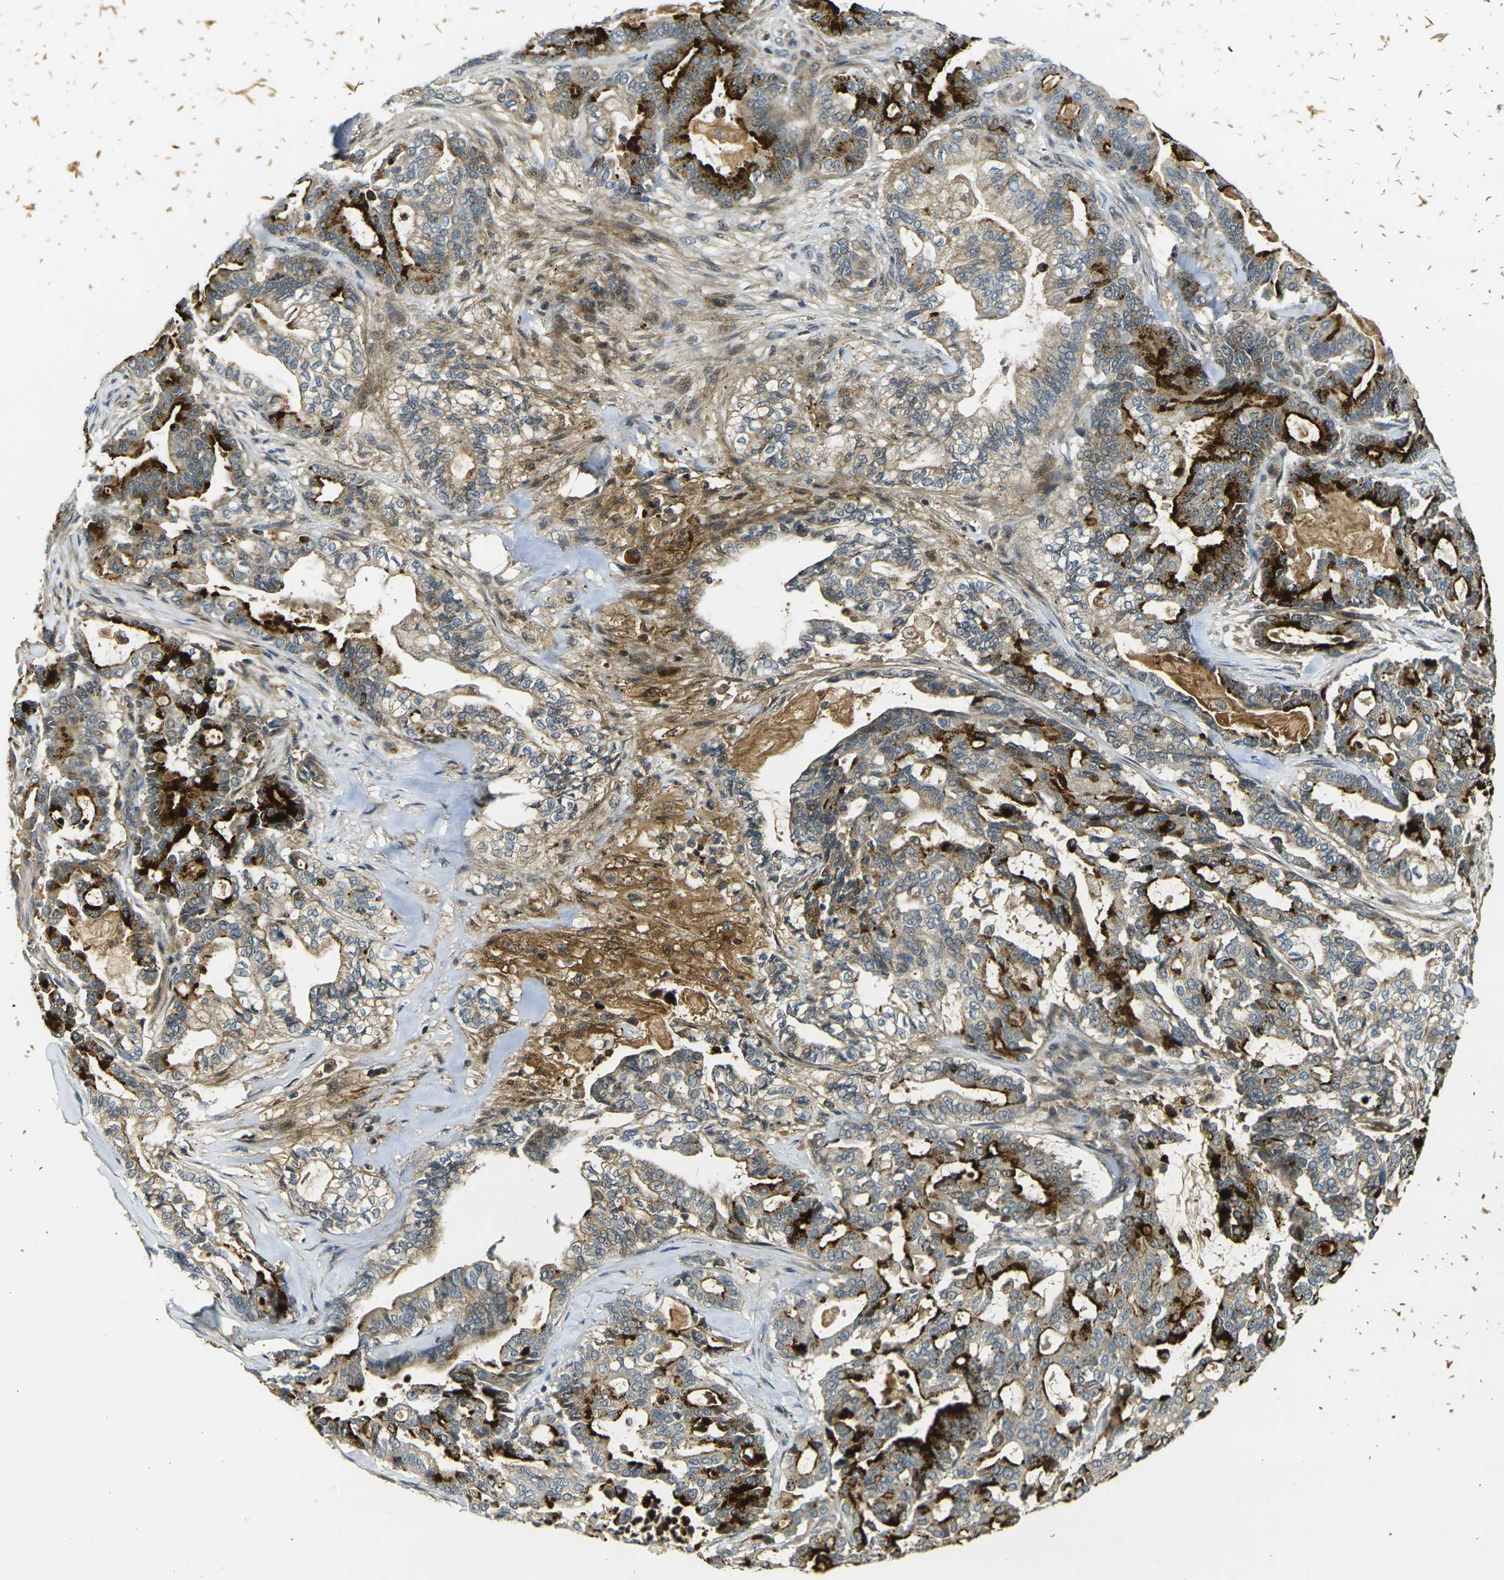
{"staining": {"intensity": "strong", "quantity": ">75%", "location": "cytoplasmic/membranous"}, "tissue": "pancreatic cancer", "cell_type": "Tumor cells", "image_type": "cancer", "snomed": [{"axis": "morphology", "description": "Adenocarcinoma, NOS"}, {"axis": "topography", "description": "Pancreas"}], "caption": "Immunohistochemistry (IHC) staining of adenocarcinoma (pancreatic), which shows high levels of strong cytoplasmic/membranous staining in approximately >75% of tumor cells indicating strong cytoplasmic/membranous protein positivity. The staining was performed using DAB (brown) for protein detection and nuclei were counterstained in hematoxylin (blue).", "gene": "PIGL", "patient": {"sex": "male", "age": 63}}